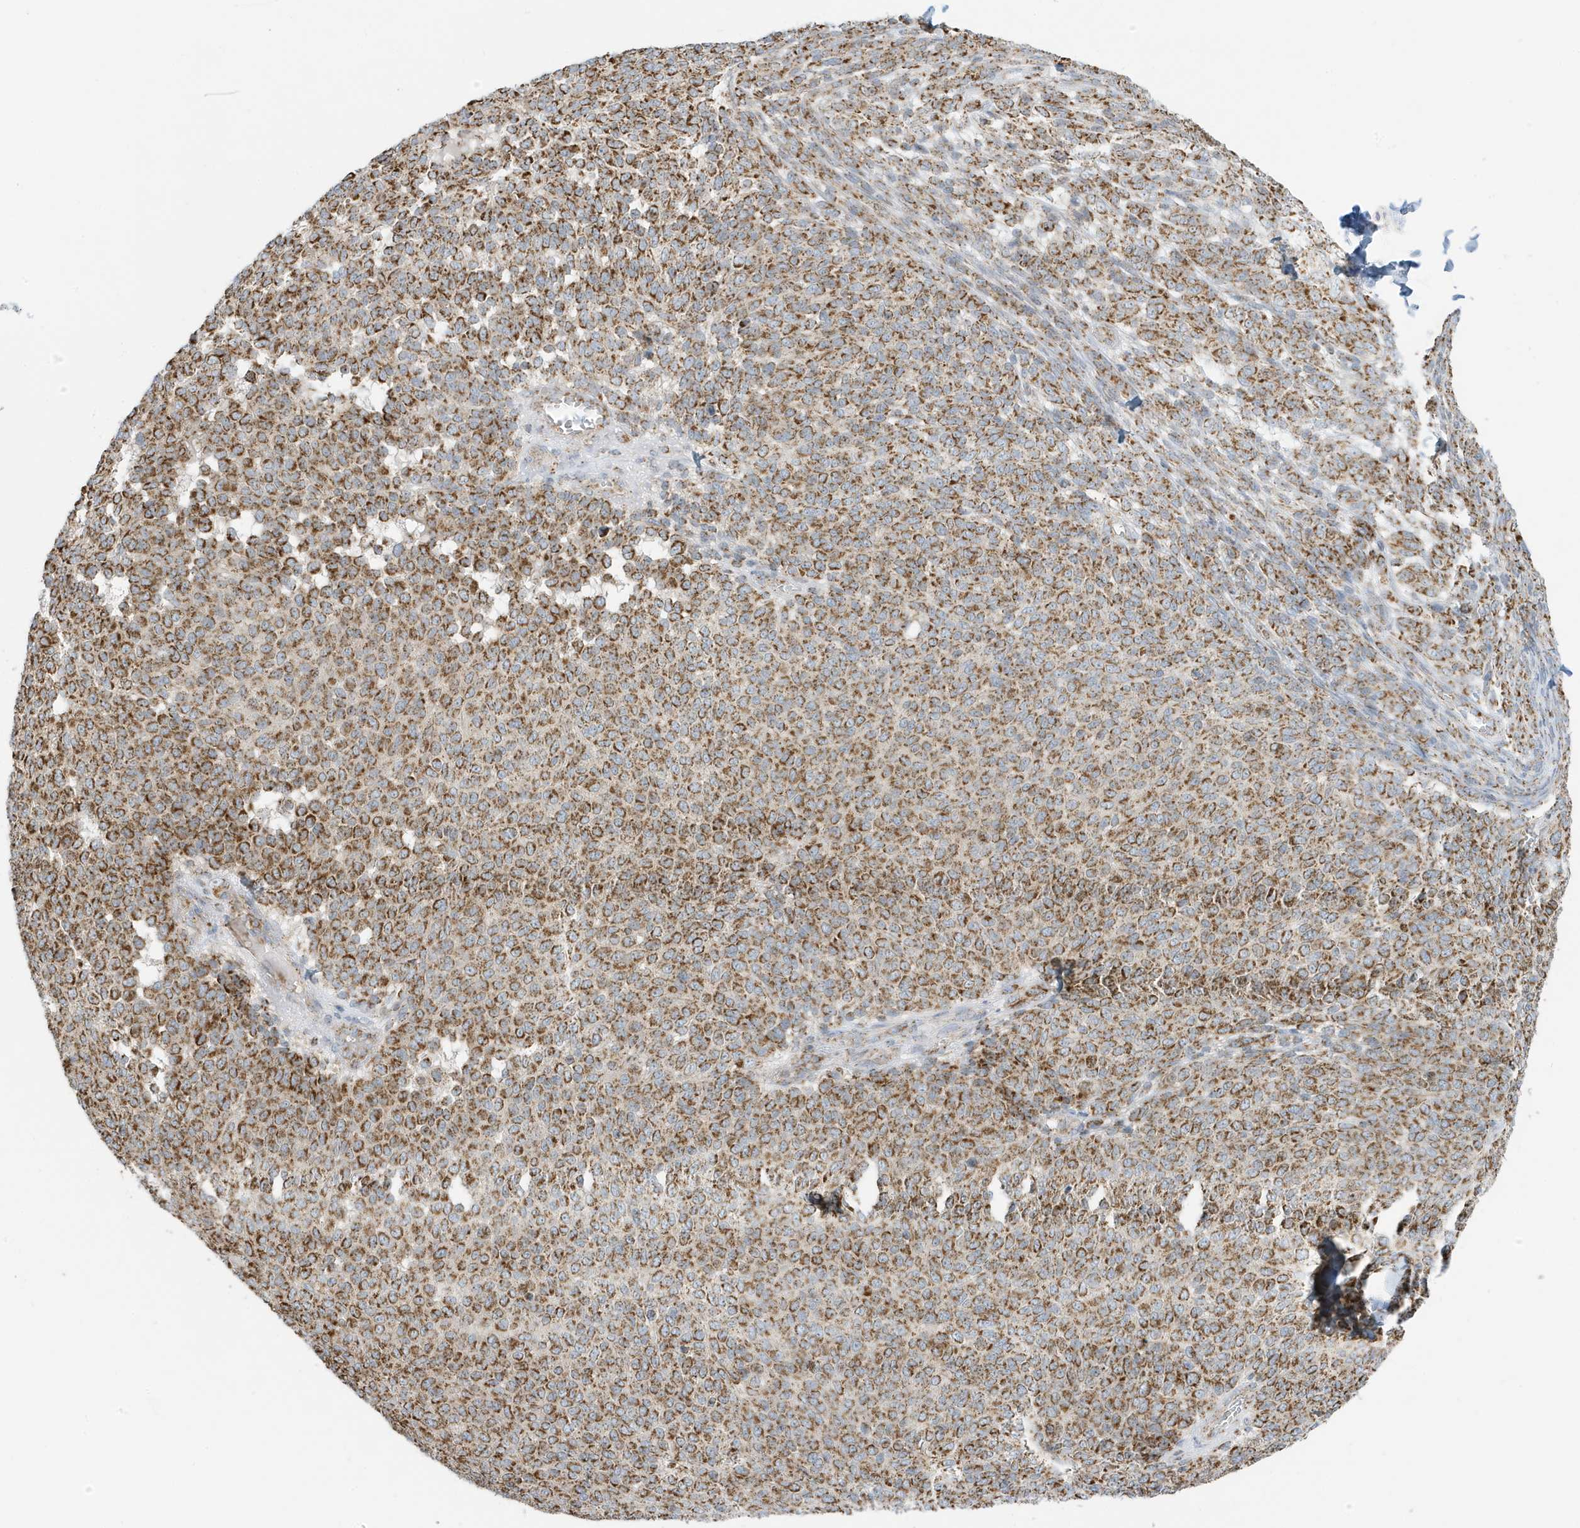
{"staining": {"intensity": "moderate", "quantity": ">75%", "location": "cytoplasmic/membranous"}, "tissue": "melanoma", "cell_type": "Tumor cells", "image_type": "cancer", "snomed": [{"axis": "morphology", "description": "Malignant melanoma, NOS"}, {"axis": "topography", "description": "Skin"}], "caption": "A photomicrograph showing moderate cytoplasmic/membranous expression in approximately >75% of tumor cells in malignant melanoma, as visualized by brown immunohistochemical staining.", "gene": "ATP5ME", "patient": {"sex": "male", "age": 73}}